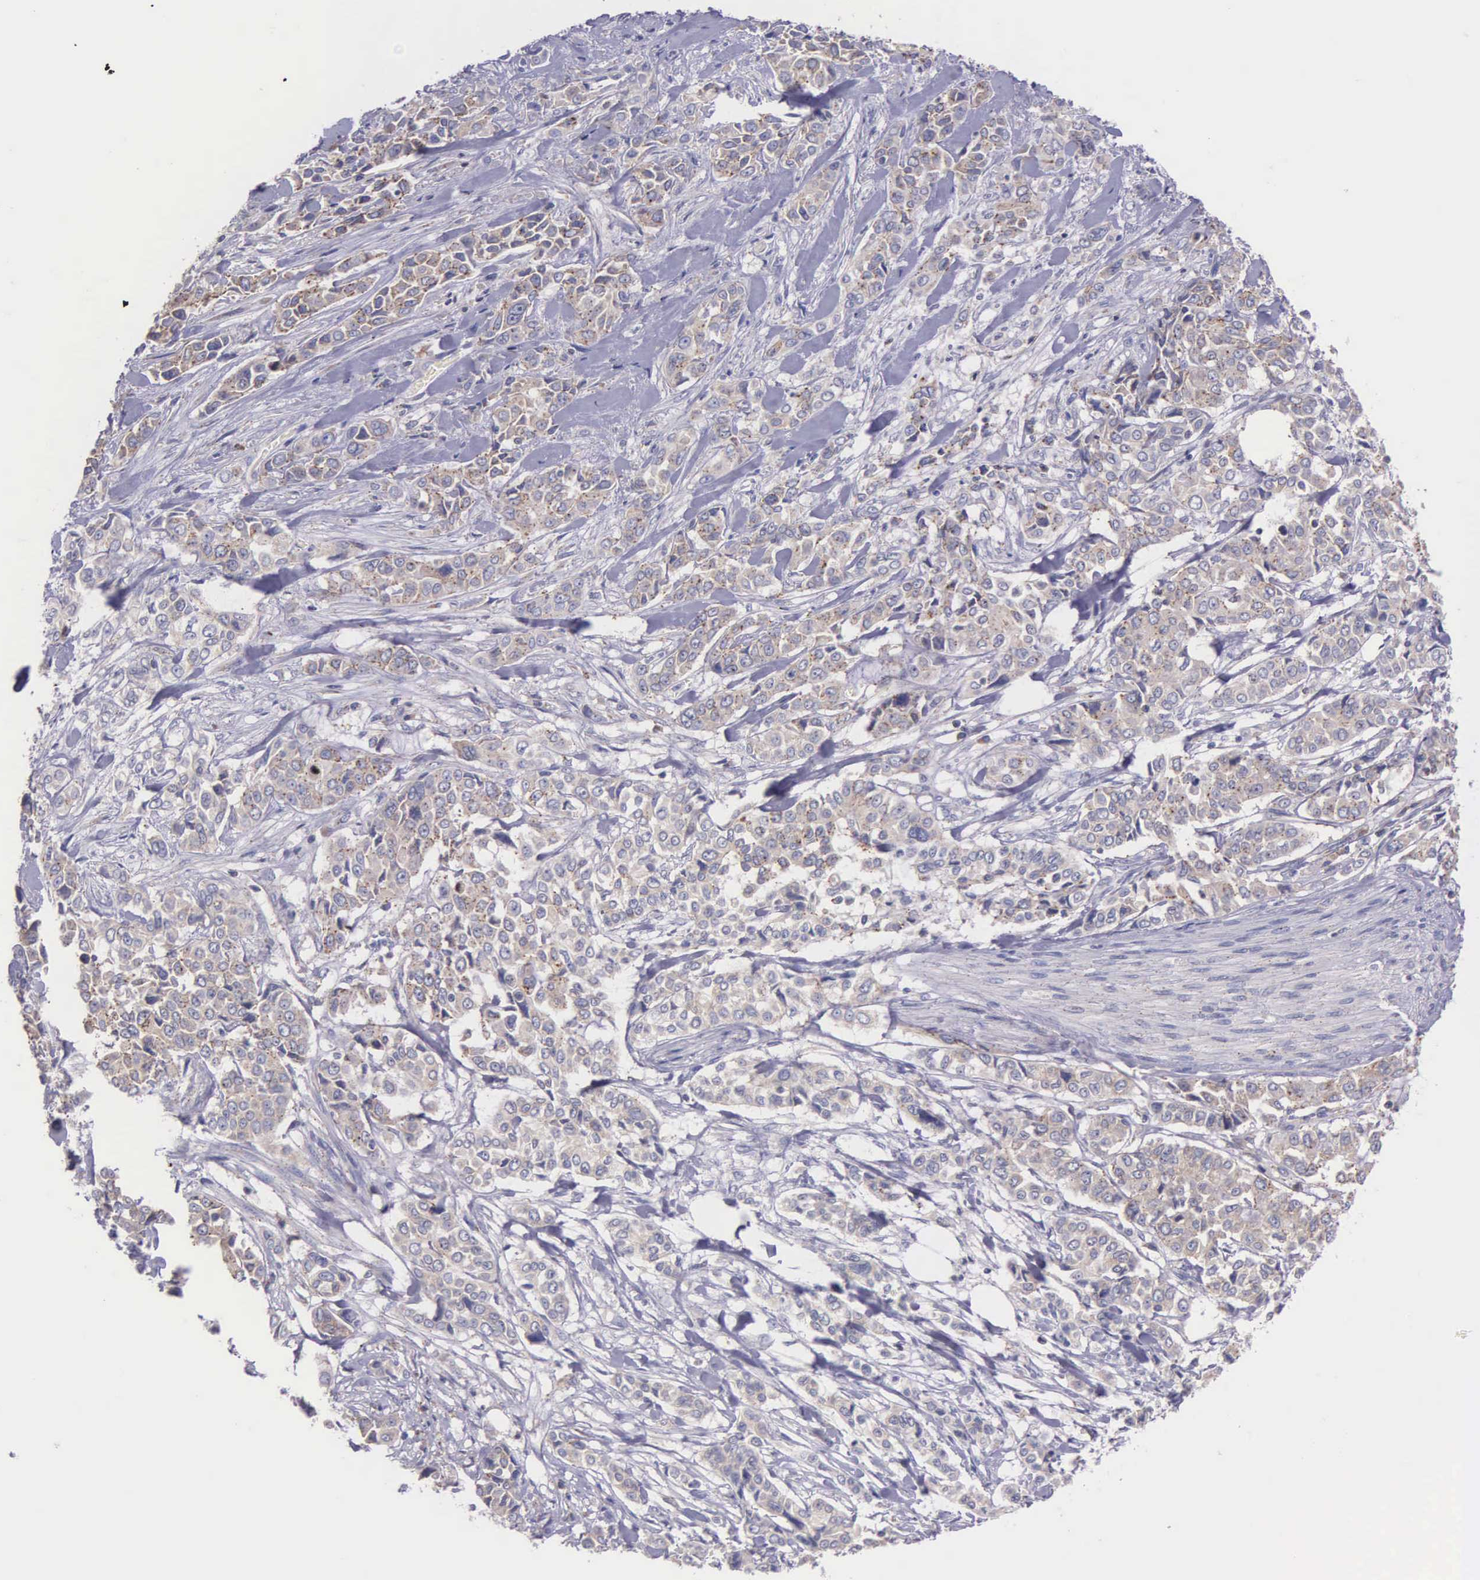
{"staining": {"intensity": "weak", "quantity": ">75%", "location": "cytoplasmic/membranous"}, "tissue": "pancreatic cancer", "cell_type": "Tumor cells", "image_type": "cancer", "snomed": [{"axis": "morphology", "description": "Adenocarcinoma, NOS"}, {"axis": "topography", "description": "Pancreas"}], "caption": "High-power microscopy captured an immunohistochemistry (IHC) micrograph of pancreatic cancer, revealing weak cytoplasmic/membranous positivity in approximately >75% of tumor cells.", "gene": "MIA2", "patient": {"sex": "female", "age": 52}}